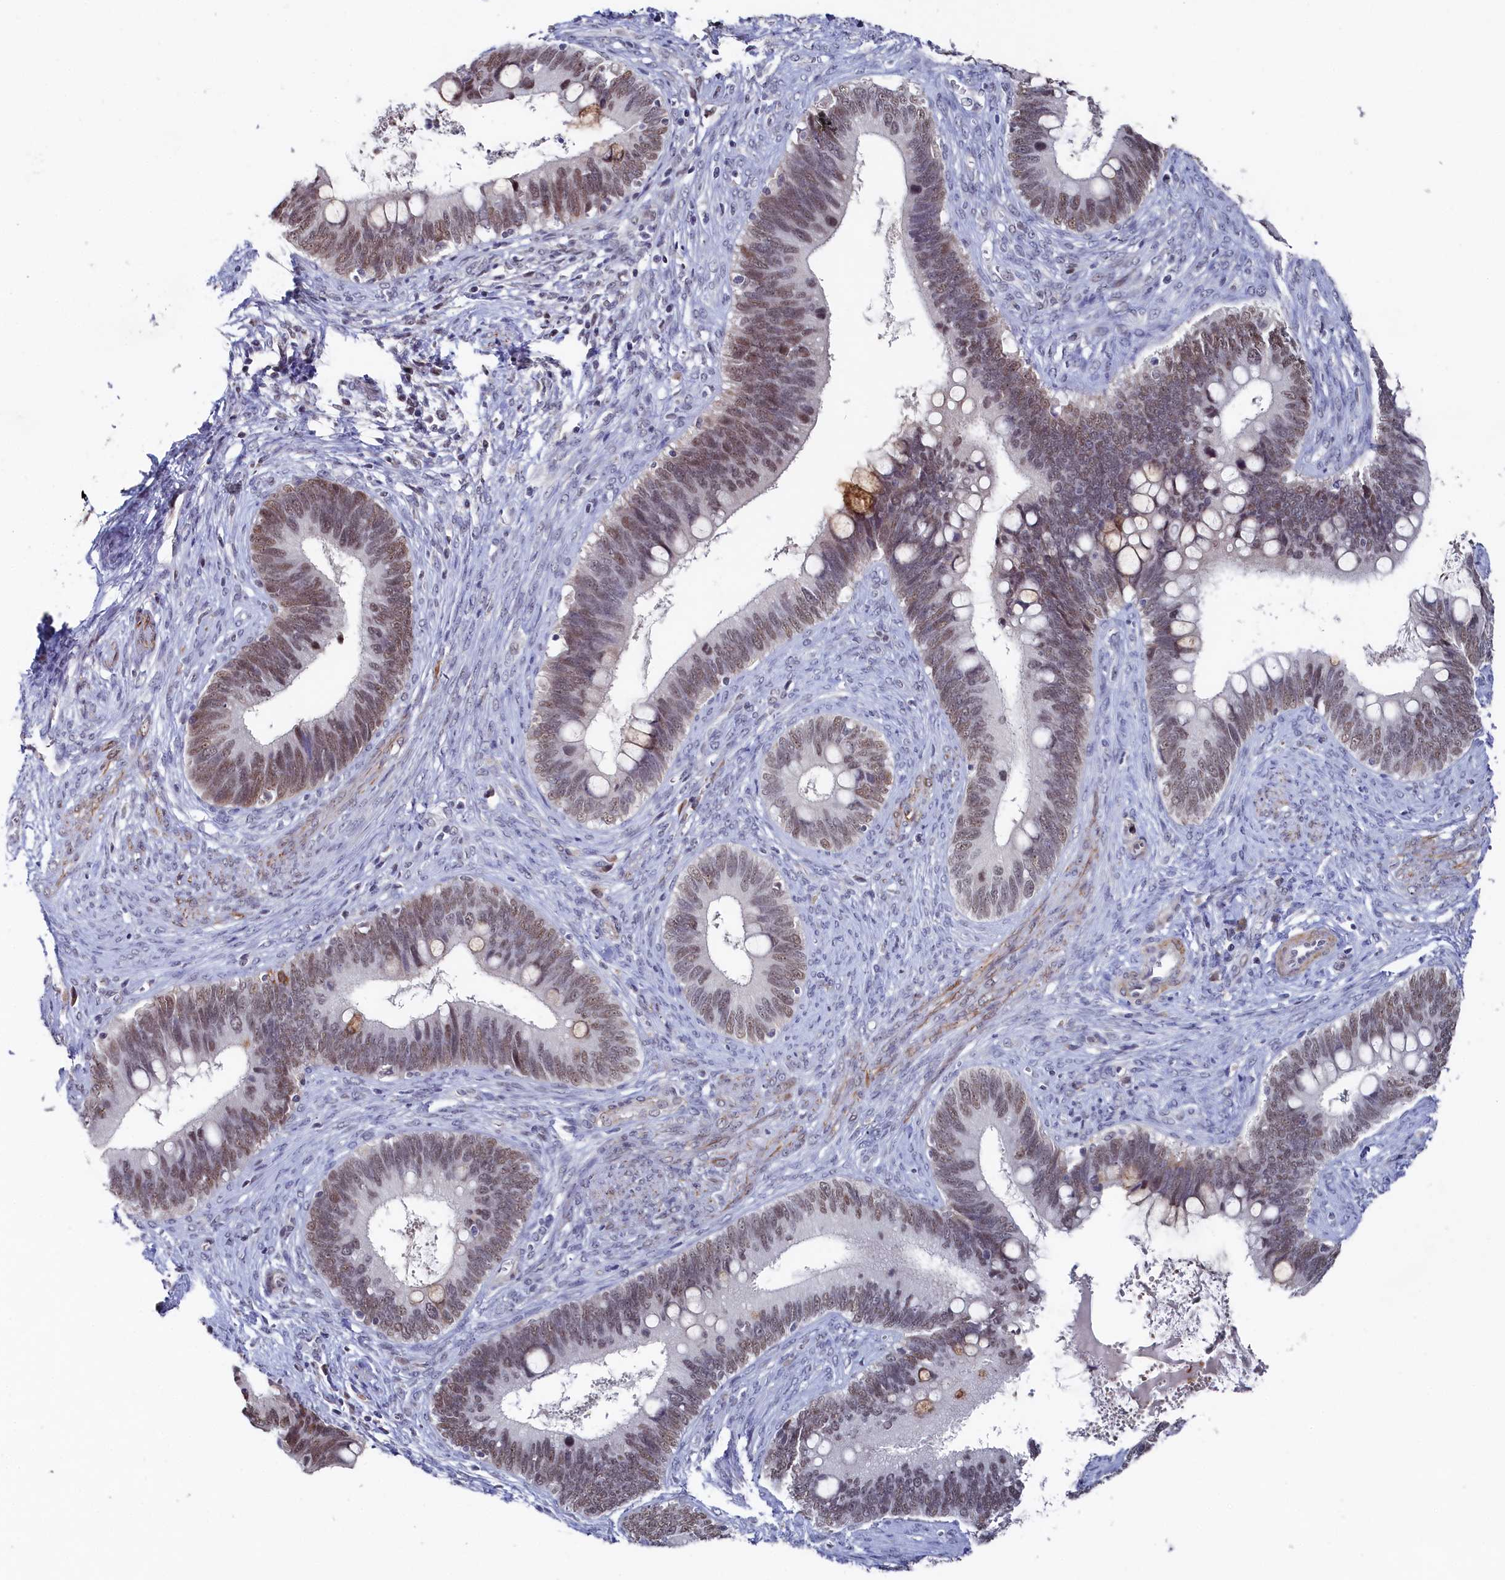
{"staining": {"intensity": "moderate", "quantity": "25%-75%", "location": "nuclear"}, "tissue": "cervical cancer", "cell_type": "Tumor cells", "image_type": "cancer", "snomed": [{"axis": "morphology", "description": "Adenocarcinoma, NOS"}, {"axis": "topography", "description": "Cervix"}], "caption": "Human cervical cancer stained with a brown dye reveals moderate nuclear positive positivity in approximately 25%-75% of tumor cells.", "gene": "TIGD4", "patient": {"sex": "female", "age": 42}}